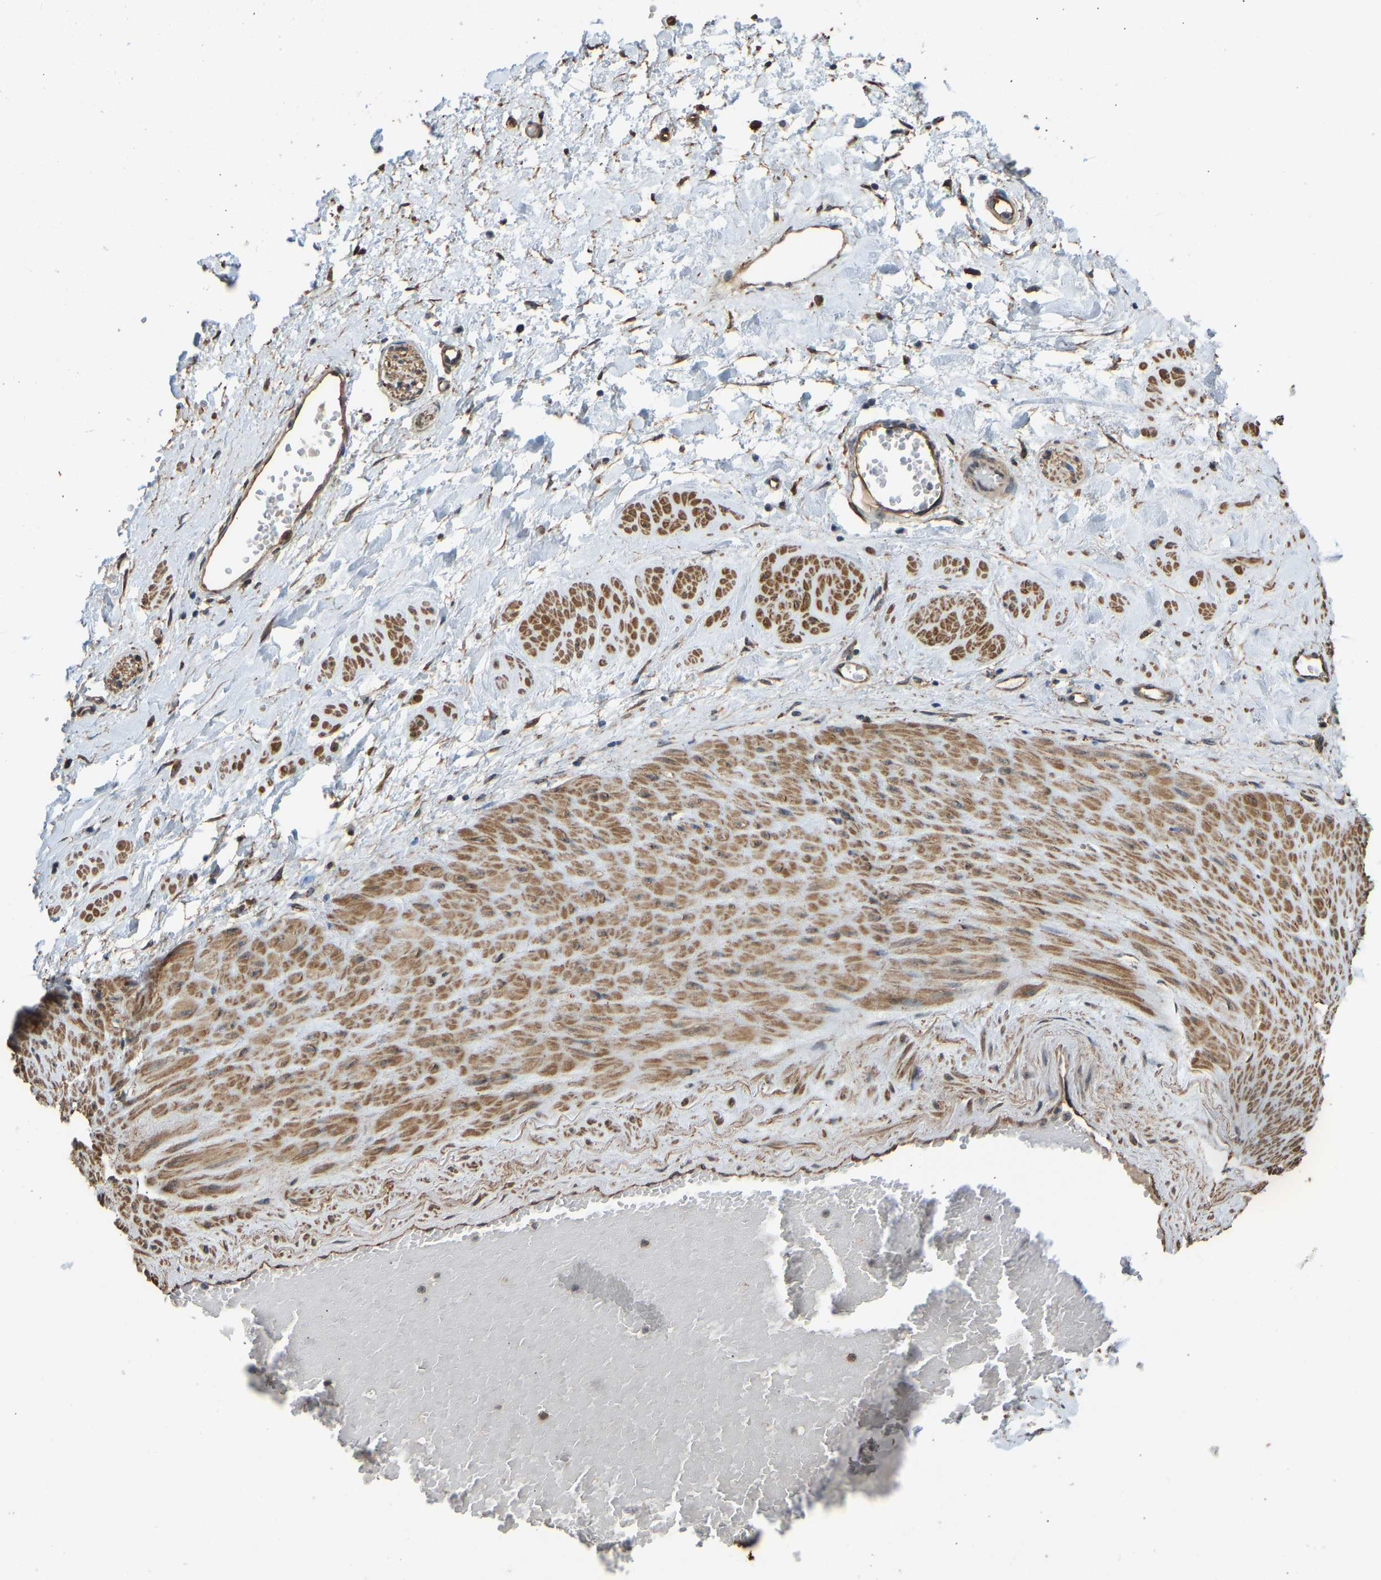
{"staining": {"intensity": "moderate", "quantity": ">75%", "location": "cytoplasmic/membranous"}, "tissue": "adipose tissue", "cell_type": "Adipocytes", "image_type": "normal", "snomed": [{"axis": "morphology", "description": "Normal tissue, NOS"}, {"axis": "topography", "description": "Soft tissue"}, {"axis": "topography", "description": "Vascular tissue"}], "caption": "Adipocytes demonstrate moderate cytoplasmic/membranous positivity in approximately >75% of cells in unremarkable adipose tissue.", "gene": "OS9", "patient": {"sex": "female", "age": 35}}